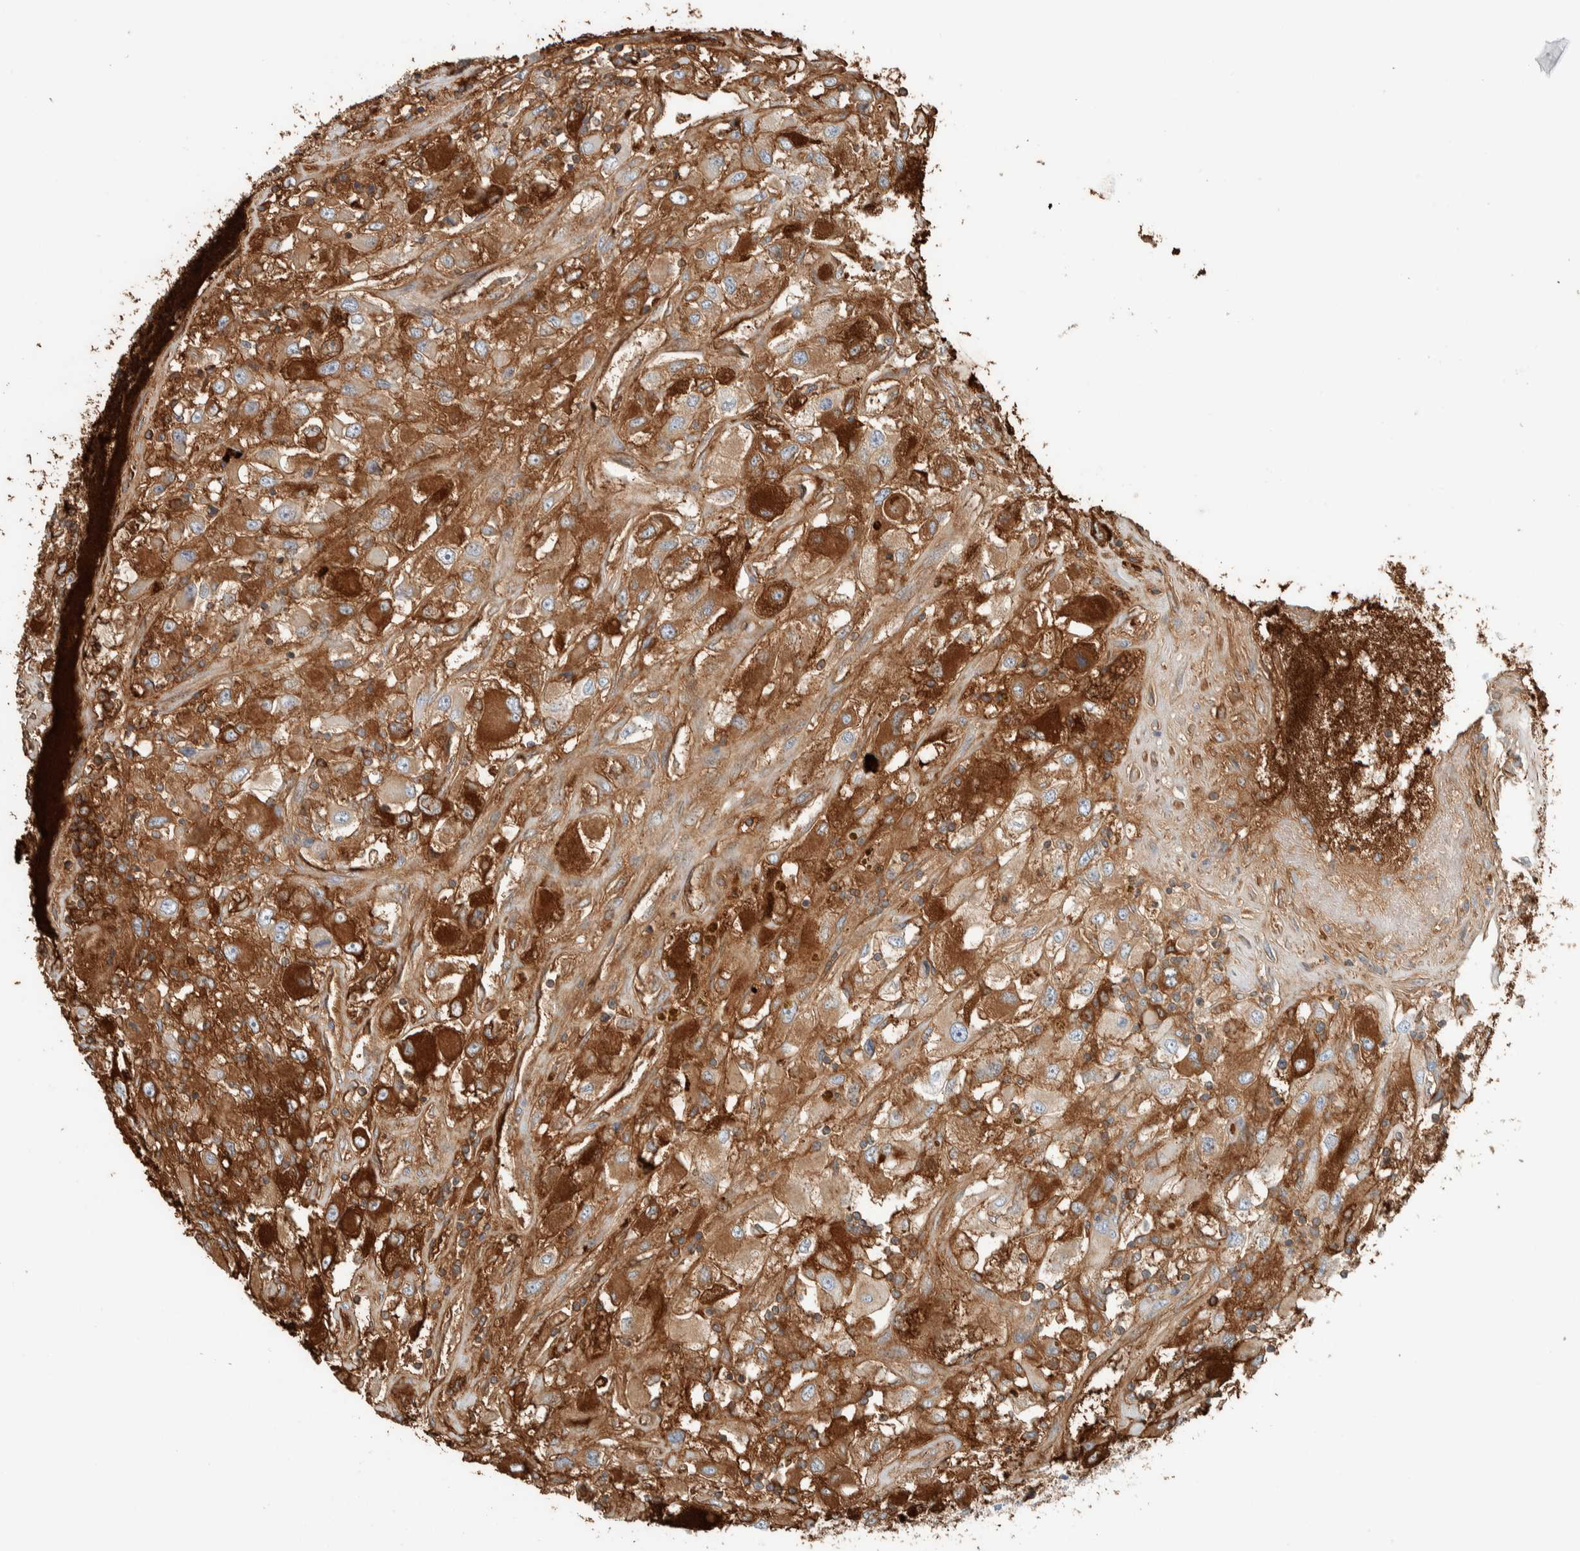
{"staining": {"intensity": "strong", "quantity": ">75%", "location": "cytoplasmic/membranous"}, "tissue": "renal cancer", "cell_type": "Tumor cells", "image_type": "cancer", "snomed": [{"axis": "morphology", "description": "Adenocarcinoma, NOS"}, {"axis": "topography", "description": "Kidney"}], "caption": "Approximately >75% of tumor cells in human renal cancer exhibit strong cytoplasmic/membranous protein expression as visualized by brown immunohistochemical staining.", "gene": "CTBP2", "patient": {"sex": "female", "age": 52}}